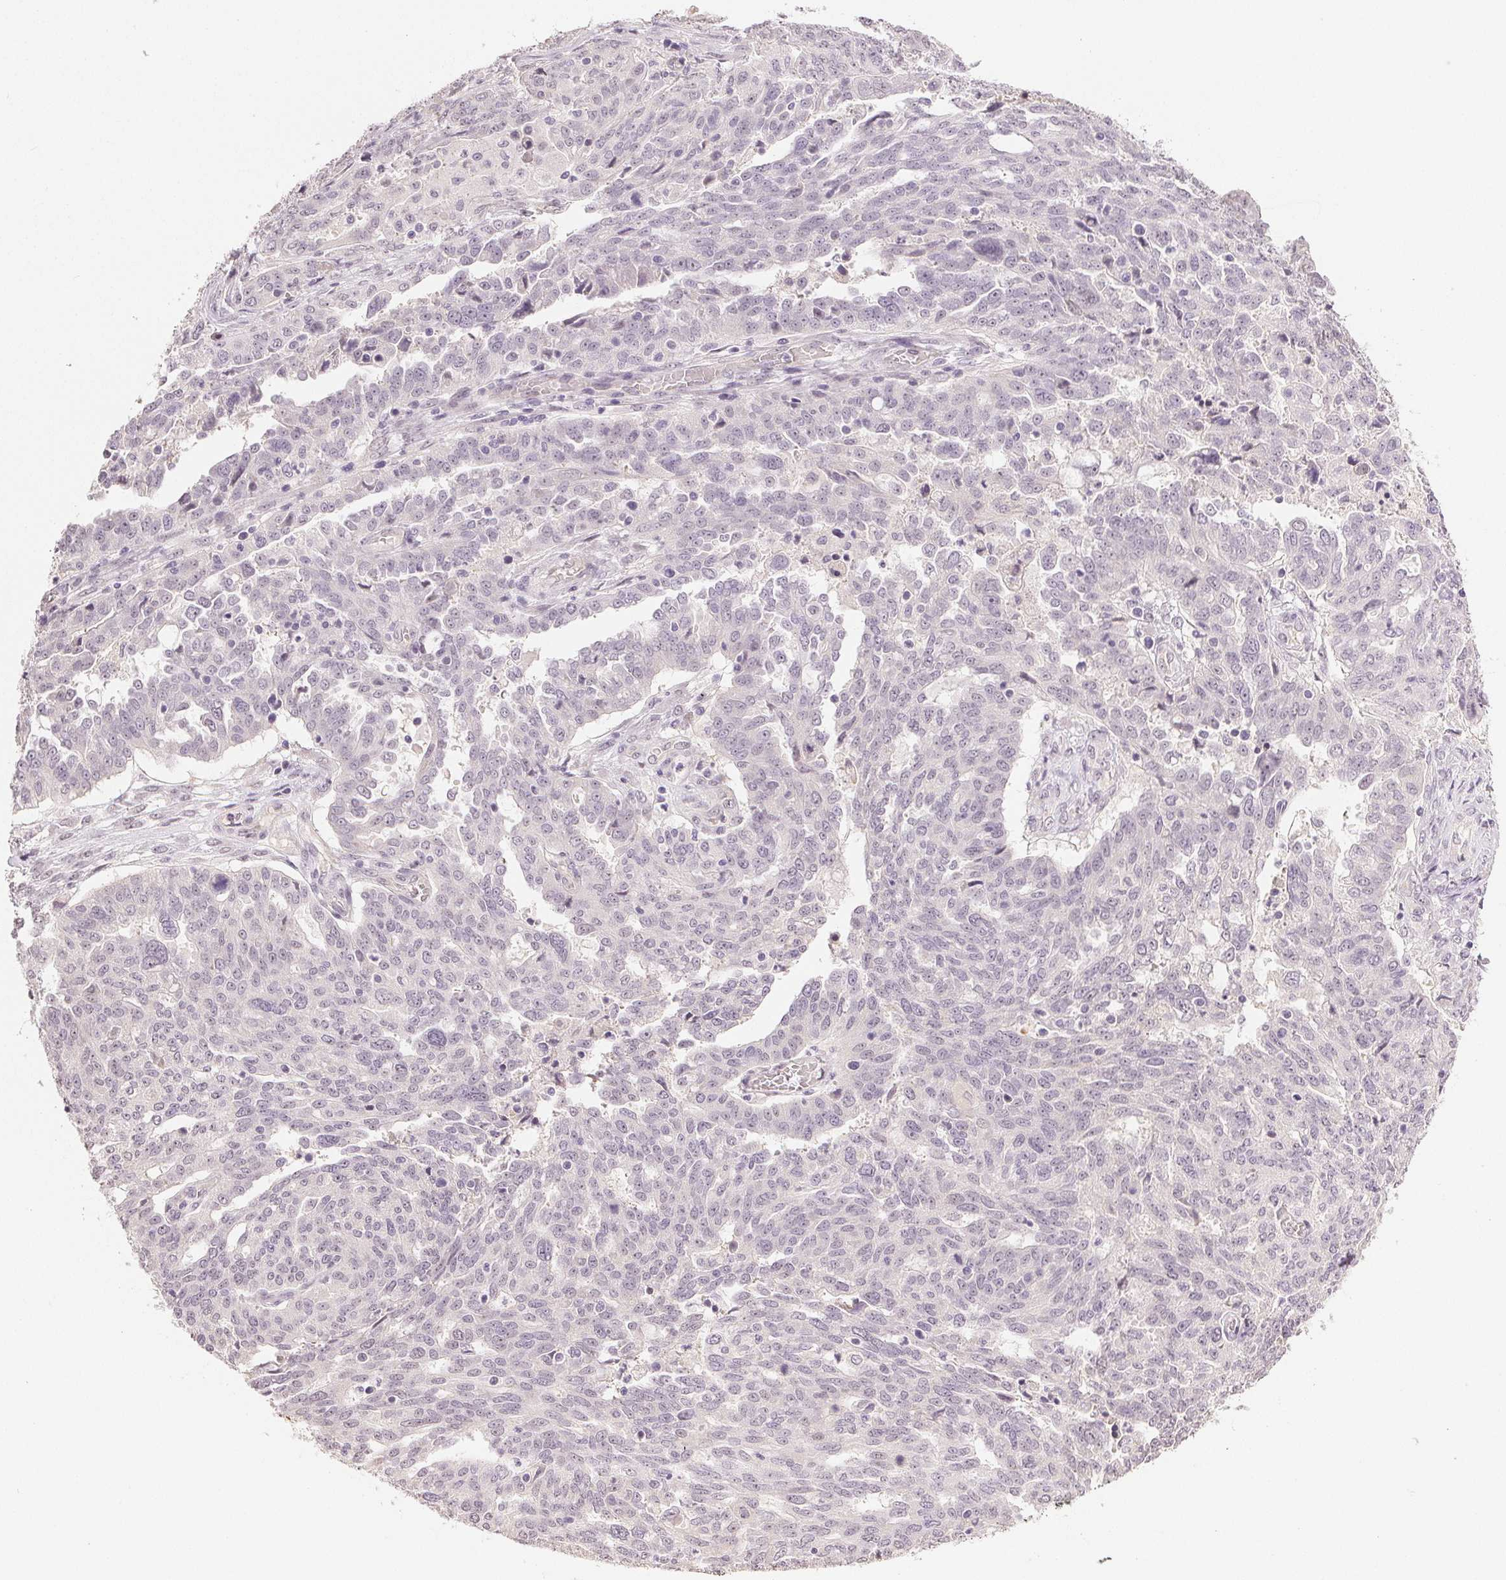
{"staining": {"intensity": "negative", "quantity": "none", "location": "none"}, "tissue": "ovarian cancer", "cell_type": "Tumor cells", "image_type": "cancer", "snomed": [{"axis": "morphology", "description": "Cystadenocarcinoma, serous, NOS"}, {"axis": "topography", "description": "Ovary"}], "caption": "Micrograph shows no protein positivity in tumor cells of ovarian cancer (serous cystadenocarcinoma) tissue.", "gene": "PLCB1", "patient": {"sex": "female", "age": 67}}